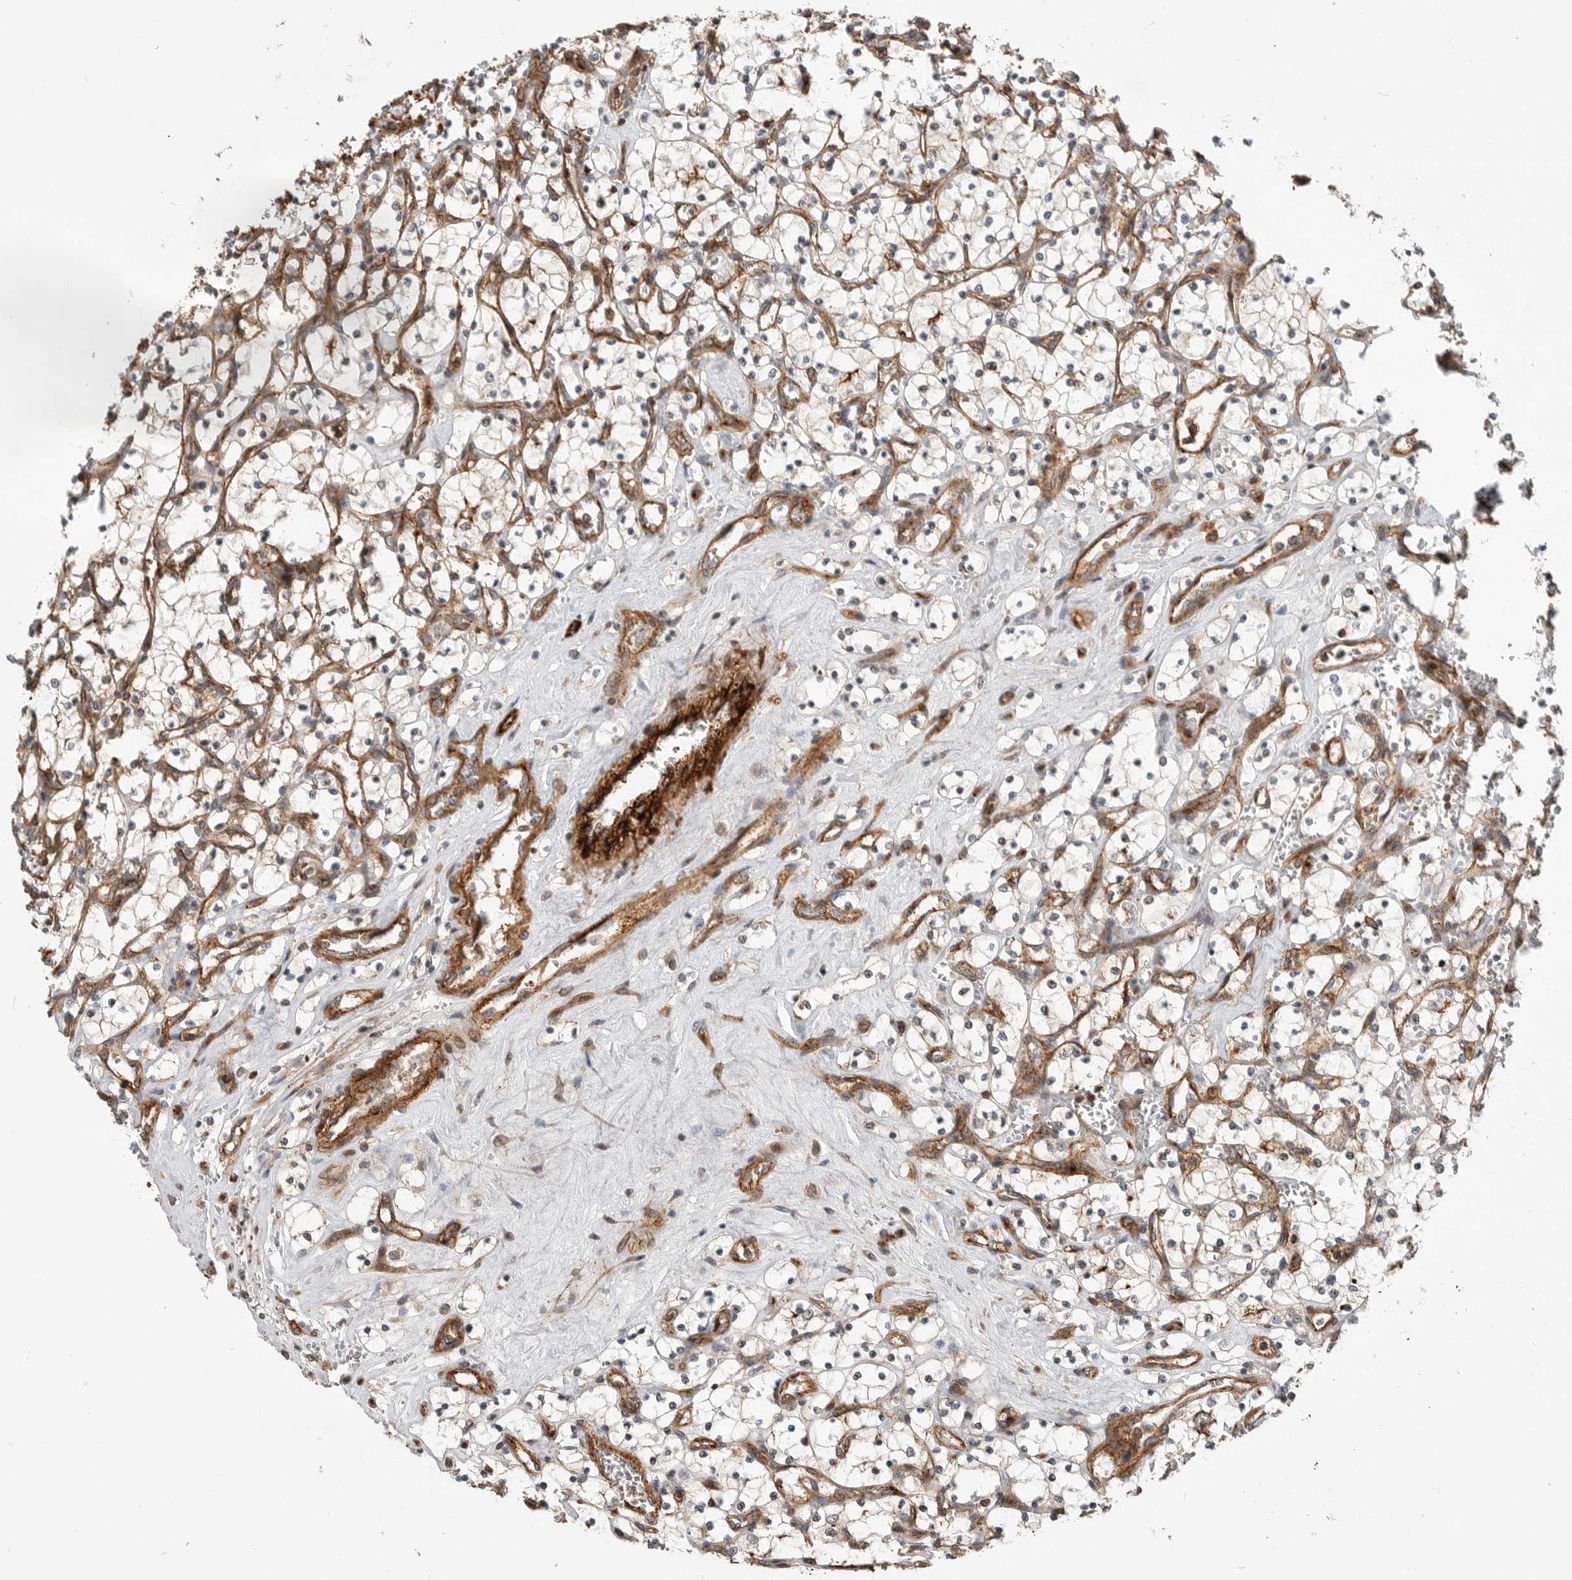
{"staining": {"intensity": "negative", "quantity": "none", "location": "none"}, "tissue": "renal cancer", "cell_type": "Tumor cells", "image_type": "cancer", "snomed": [{"axis": "morphology", "description": "Adenocarcinoma, NOS"}, {"axis": "topography", "description": "Kidney"}], "caption": "An immunohistochemistry (IHC) photomicrograph of renal cancer (adenocarcinoma) is shown. There is no staining in tumor cells of renal cancer (adenocarcinoma).", "gene": "GPATCH2", "patient": {"sex": "female", "age": 69}}